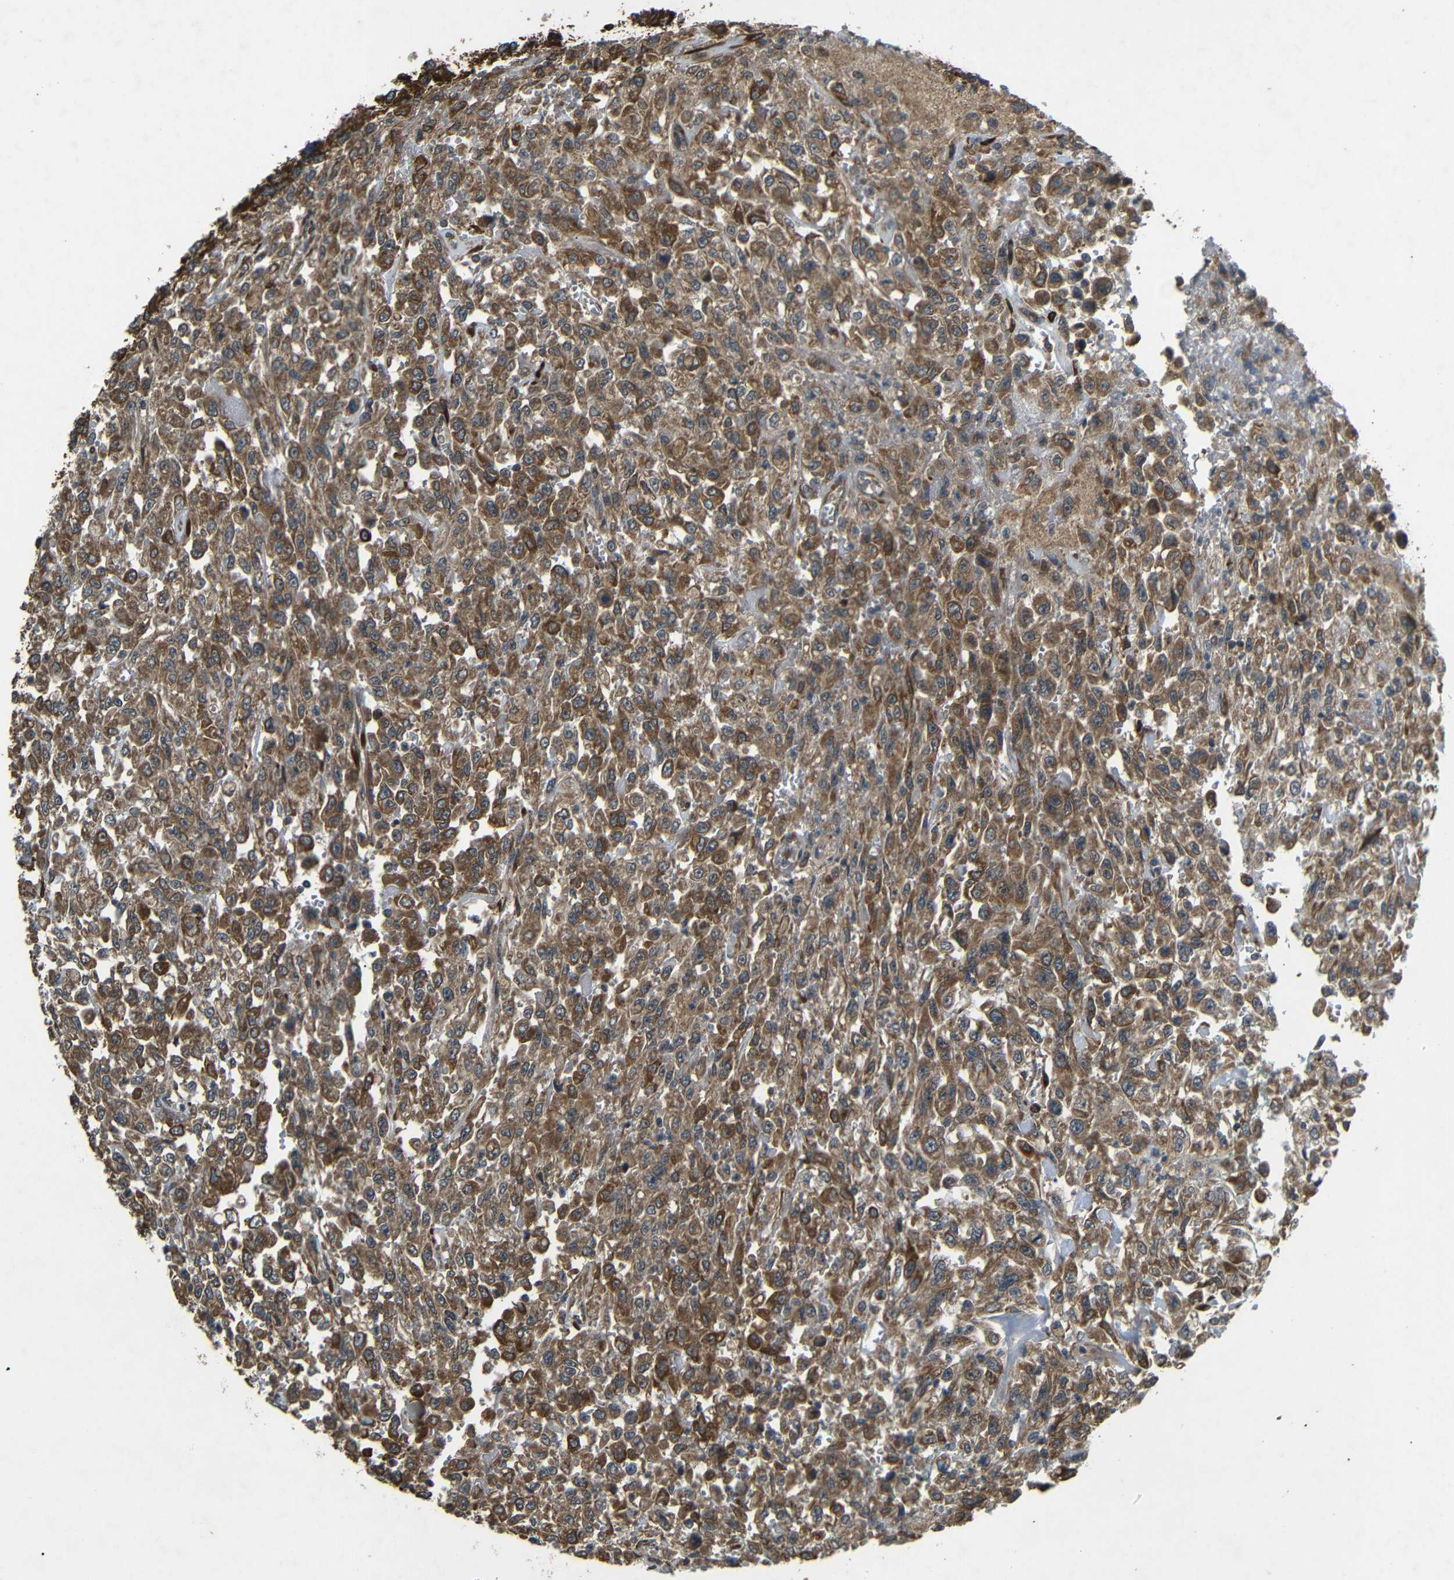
{"staining": {"intensity": "moderate", "quantity": ">75%", "location": "cytoplasmic/membranous"}, "tissue": "urothelial cancer", "cell_type": "Tumor cells", "image_type": "cancer", "snomed": [{"axis": "morphology", "description": "Urothelial carcinoma, High grade"}, {"axis": "topography", "description": "Urinary bladder"}], "caption": "Immunohistochemical staining of urothelial carcinoma (high-grade) exhibits medium levels of moderate cytoplasmic/membranous expression in about >75% of tumor cells.", "gene": "TRPC1", "patient": {"sex": "male", "age": 46}}